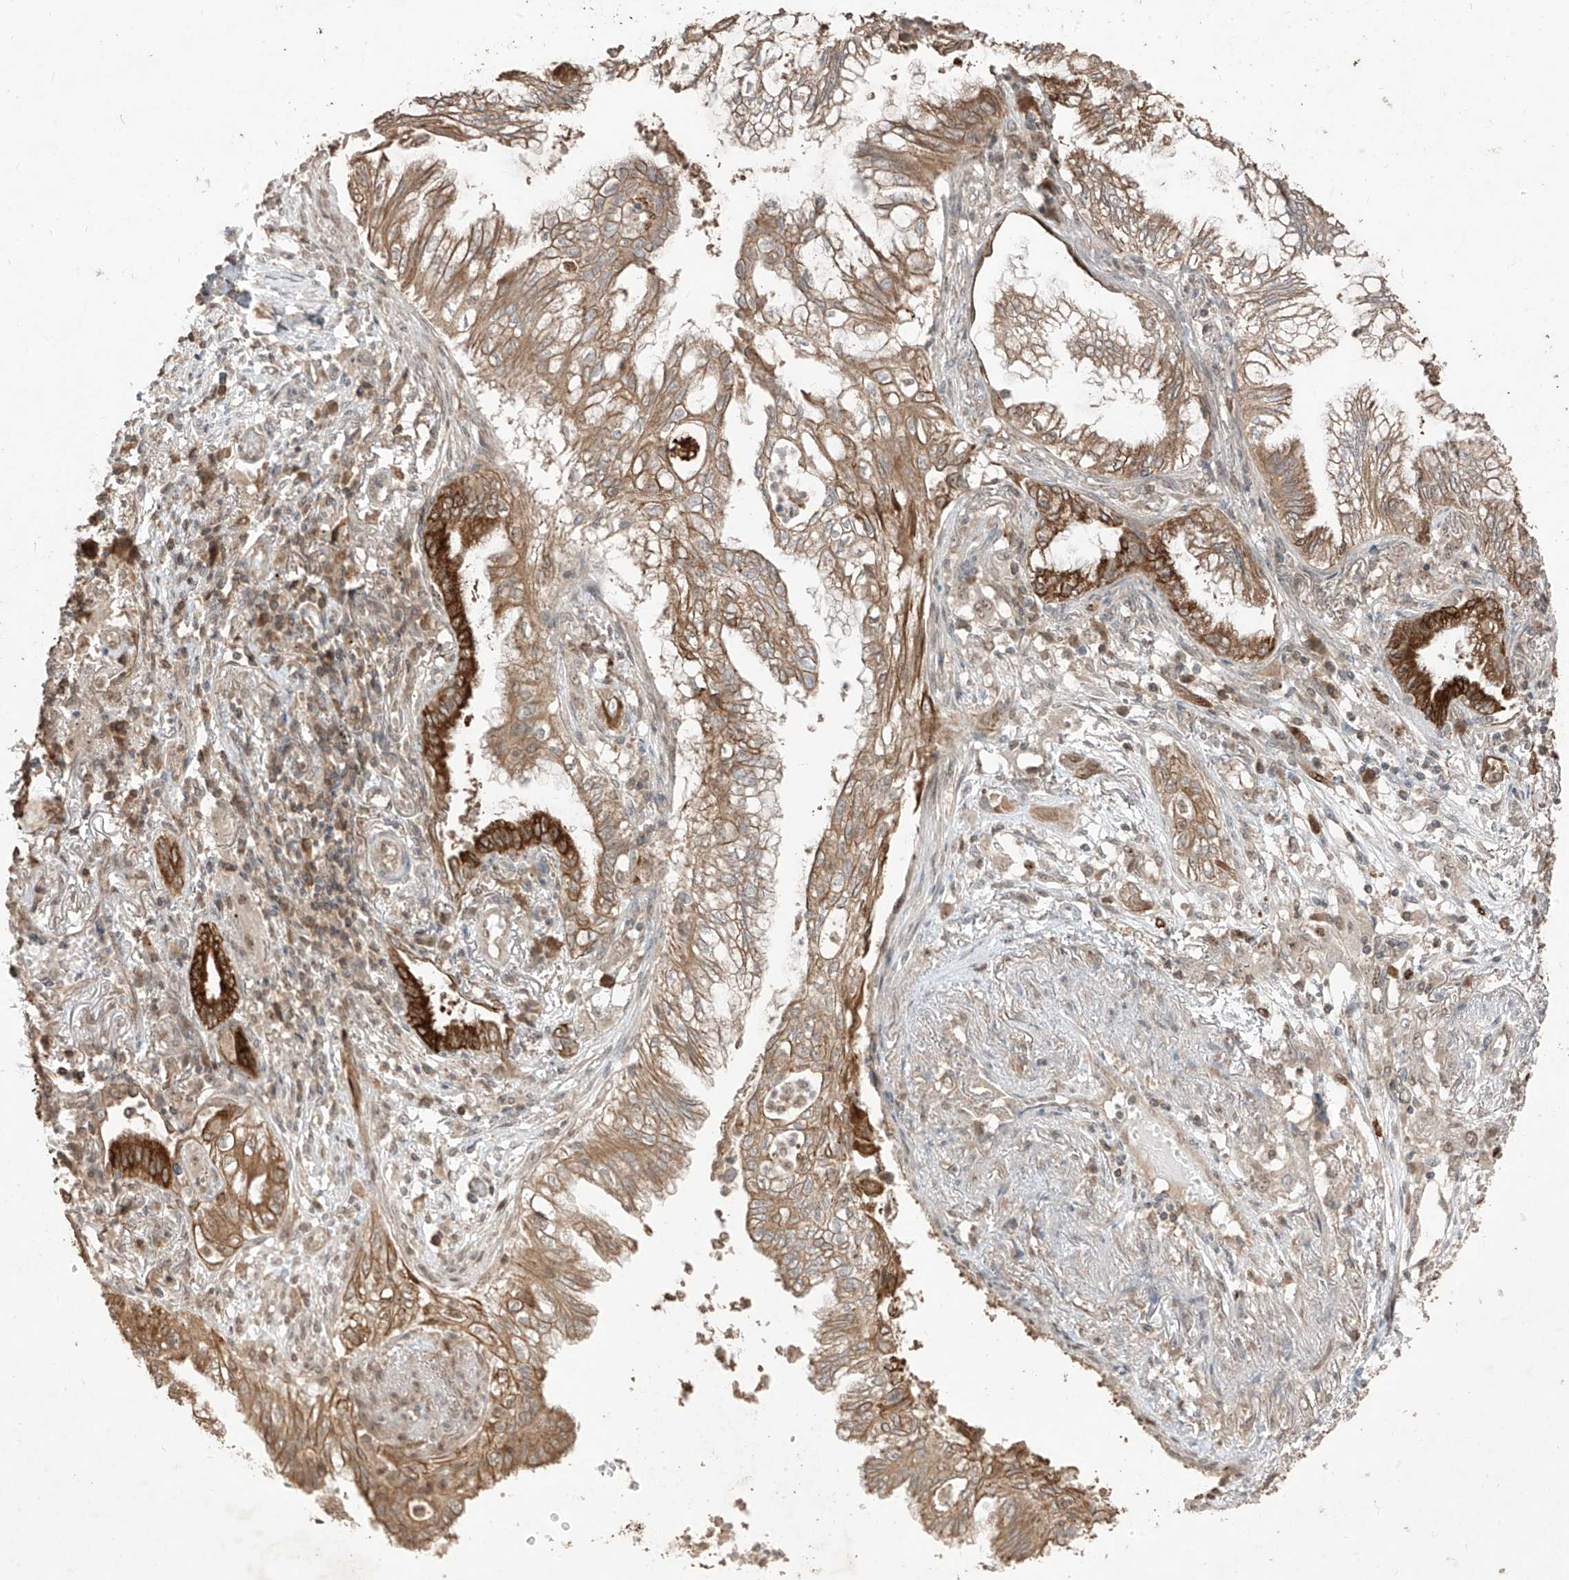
{"staining": {"intensity": "moderate", "quantity": ">75%", "location": "cytoplasmic/membranous"}, "tissue": "lung cancer", "cell_type": "Tumor cells", "image_type": "cancer", "snomed": [{"axis": "morphology", "description": "Adenocarcinoma, NOS"}, {"axis": "topography", "description": "Lung"}], "caption": "Protein staining of lung cancer tissue shows moderate cytoplasmic/membranous staining in about >75% of tumor cells. Ihc stains the protein of interest in brown and the nuclei are stained blue.", "gene": "COLGALT2", "patient": {"sex": "female", "age": 70}}